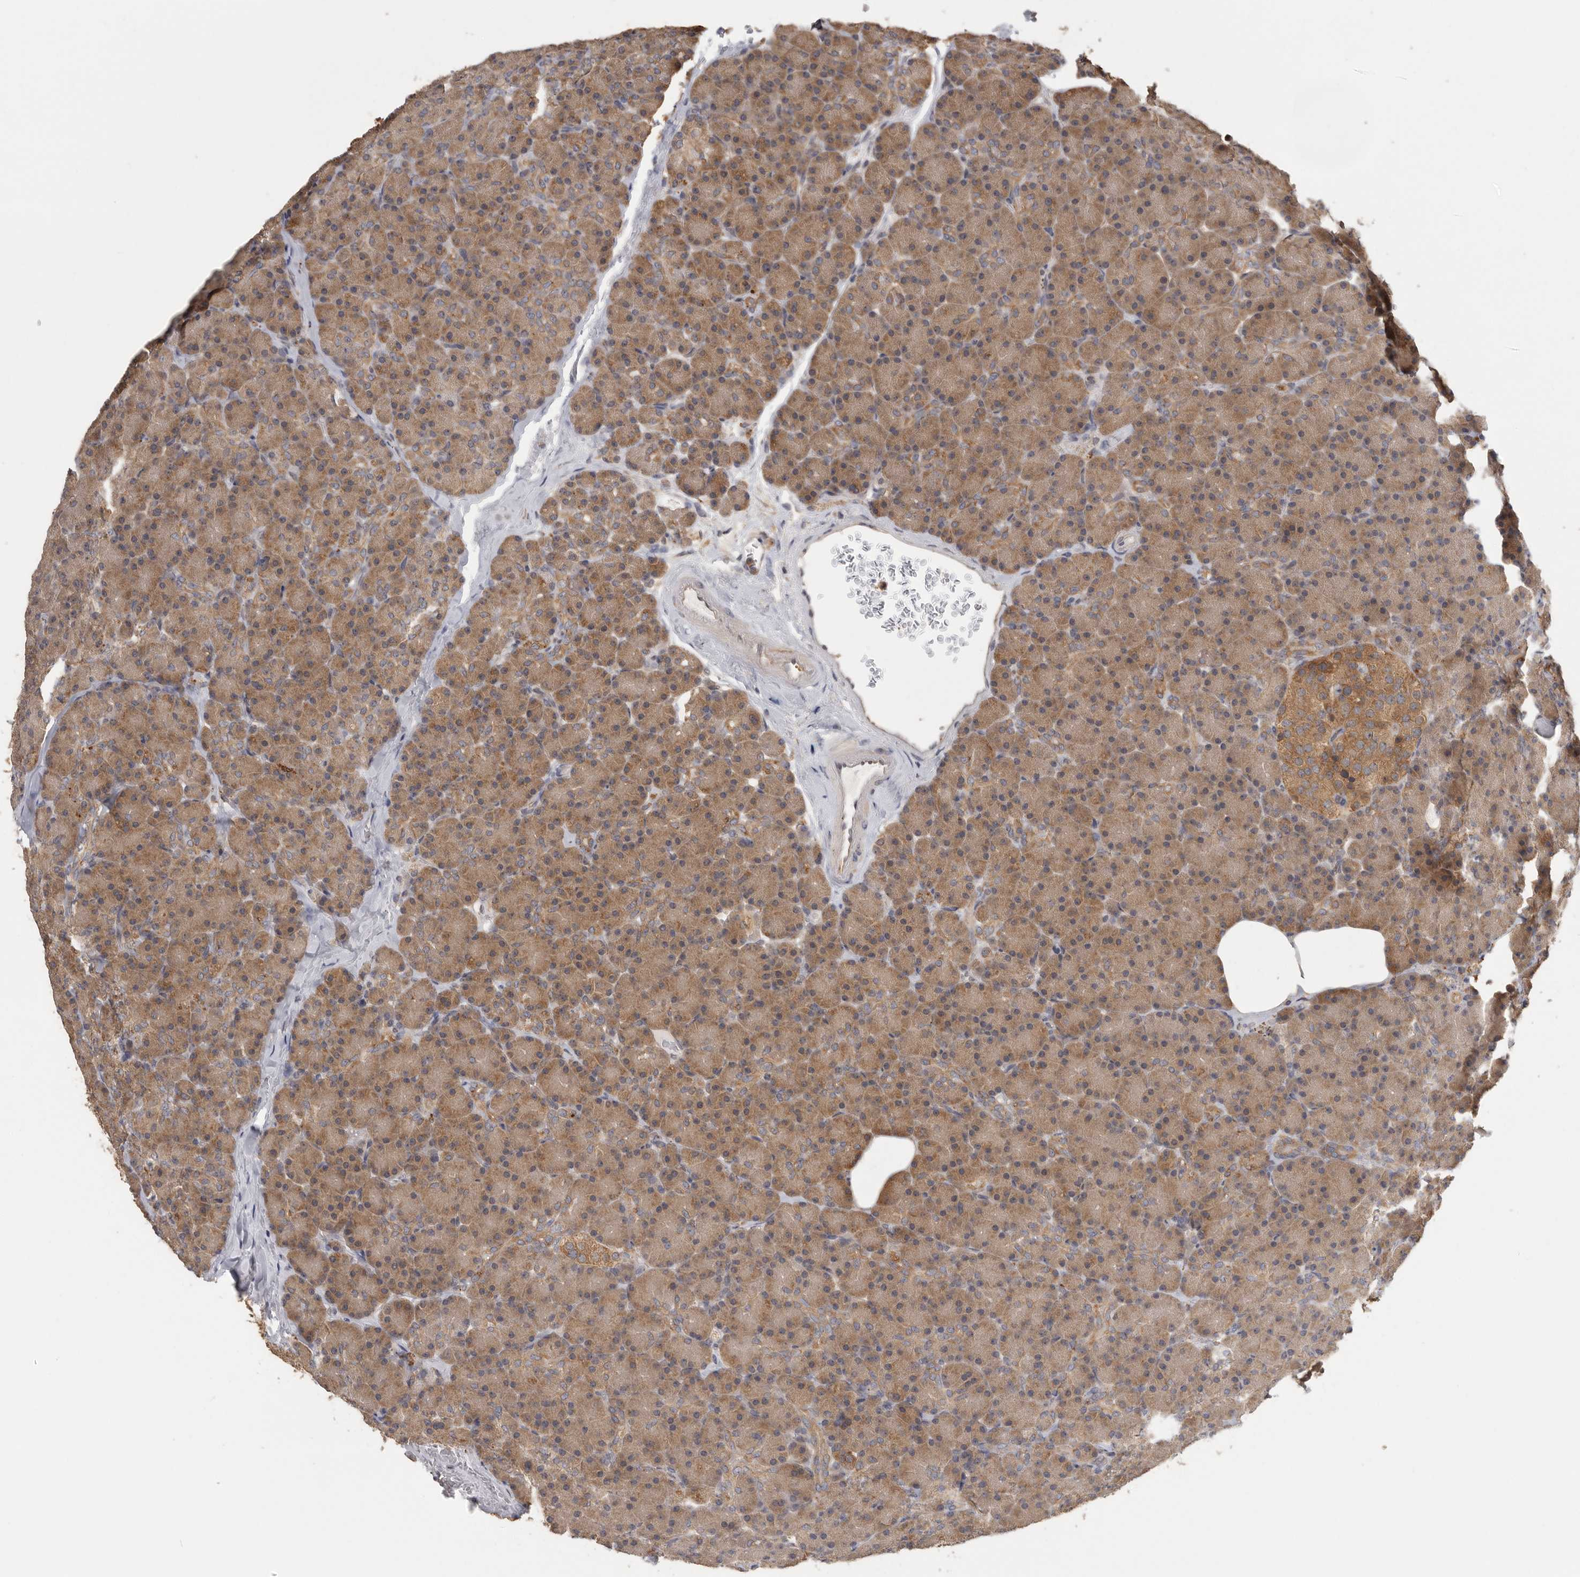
{"staining": {"intensity": "moderate", "quantity": ">75%", "location": "cytoplasmic/membranous"}, "tissue": "pancreas", "cell_type": "Exocrine glandular cells", "image_type": "normal", "snomed": [{"axis": "morphology", "description": "Normal tissue, NOS"}, {"axis": "topography", "description": "Pancreas"}], "caption": "A medium amount of moderate cytoplasmic/membranous staining is present in approximately >75% of exocrine glandular cells in benign pancreas.", "gene": "CCT8", "patient": {"sex": "female", "age": 43}}